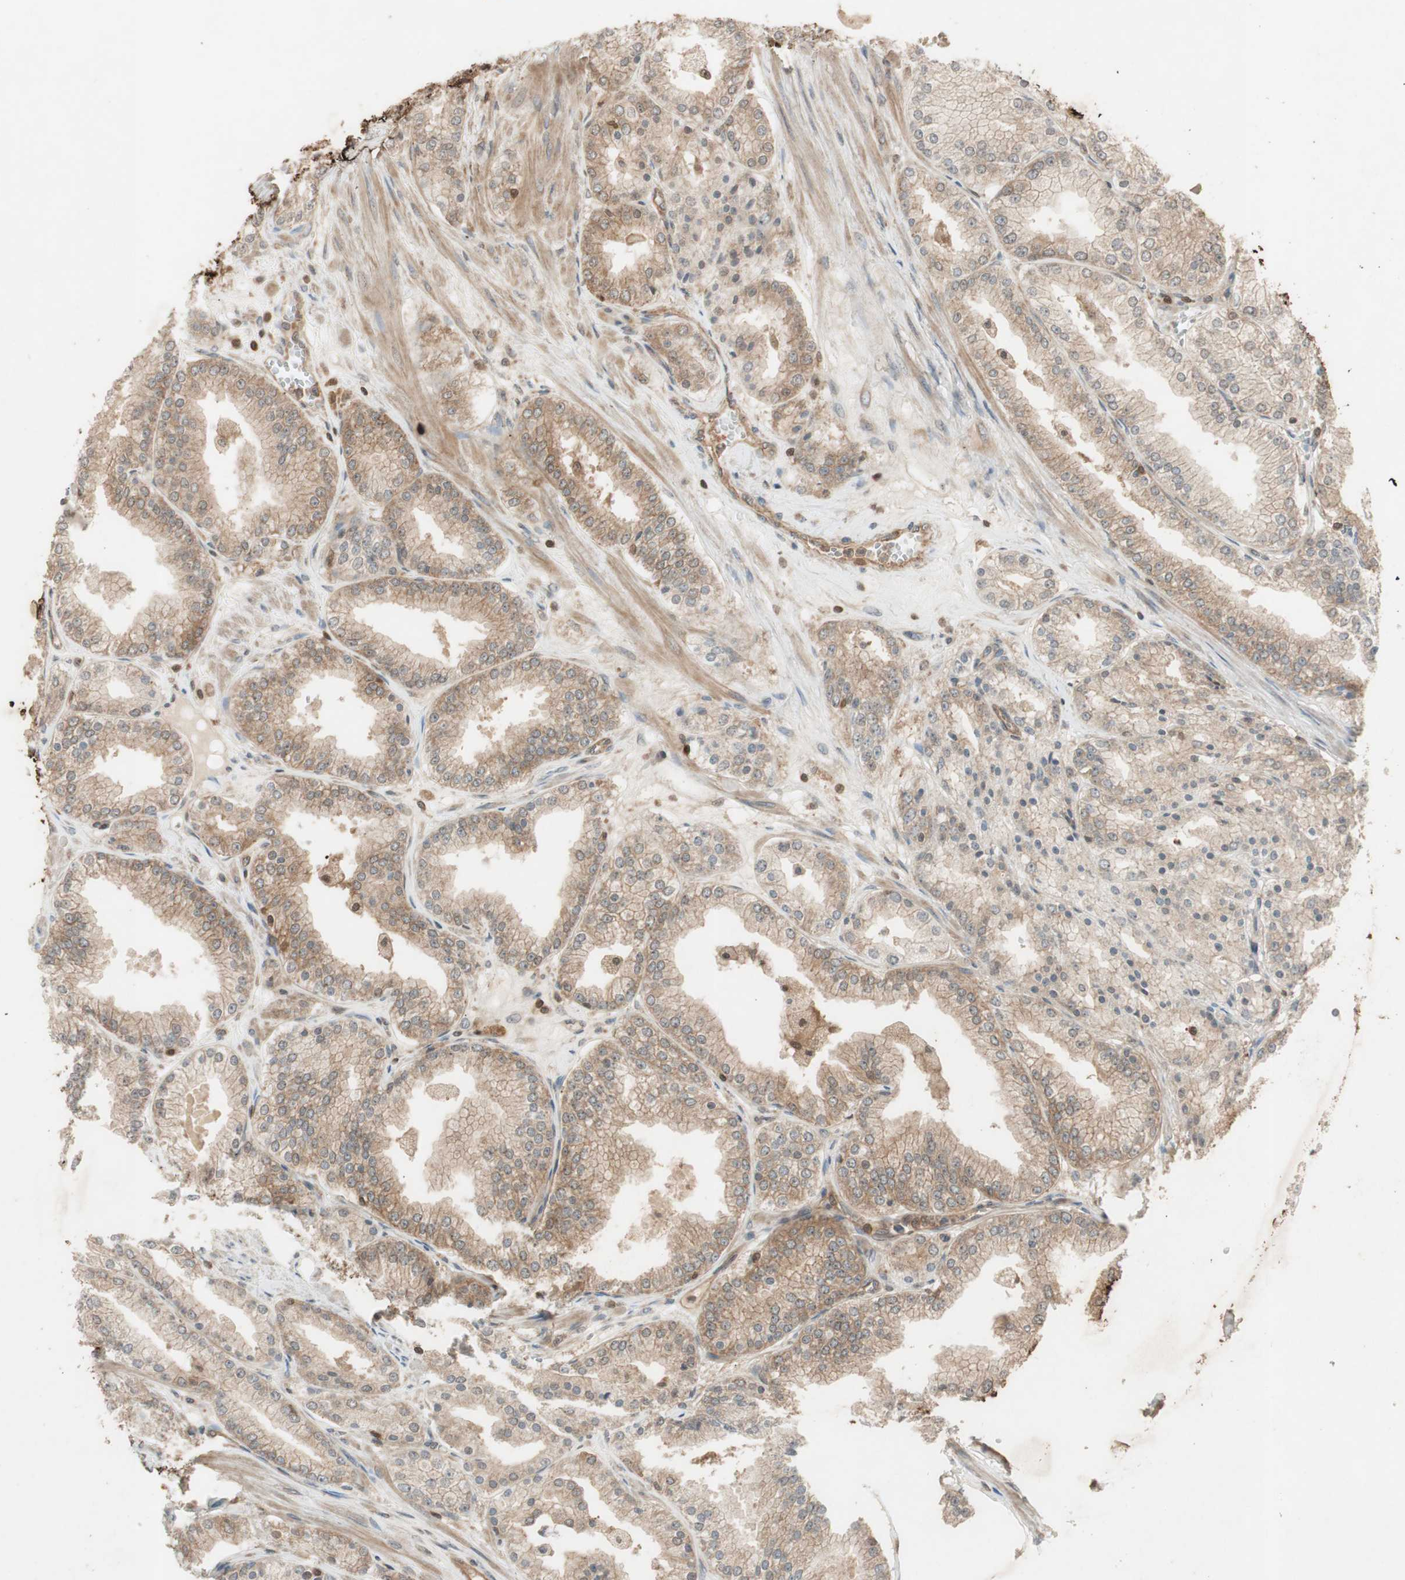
{"staining": {"intensity": "weak", "quantity": ">75%", "location": "cytoplasmic/membranous"}, "tissue": "prostate cancer", "cell_type": "Tumor cells", "image_type": "cancer", "snomed": [{"axis": "morphology", "description": "Adenocarcinoma, High grade"}, {"axis": "topography", "description": "Prostate"}], "caption": "Tumor cells demonstrate low levels of weak cytoplasmic/membranous expression in approximately >75% of cells in human prostate cancer (high-grade adenocarcinoma).", "gene": "EPHA8", "patient": {"sex": "male", "age": 61}}